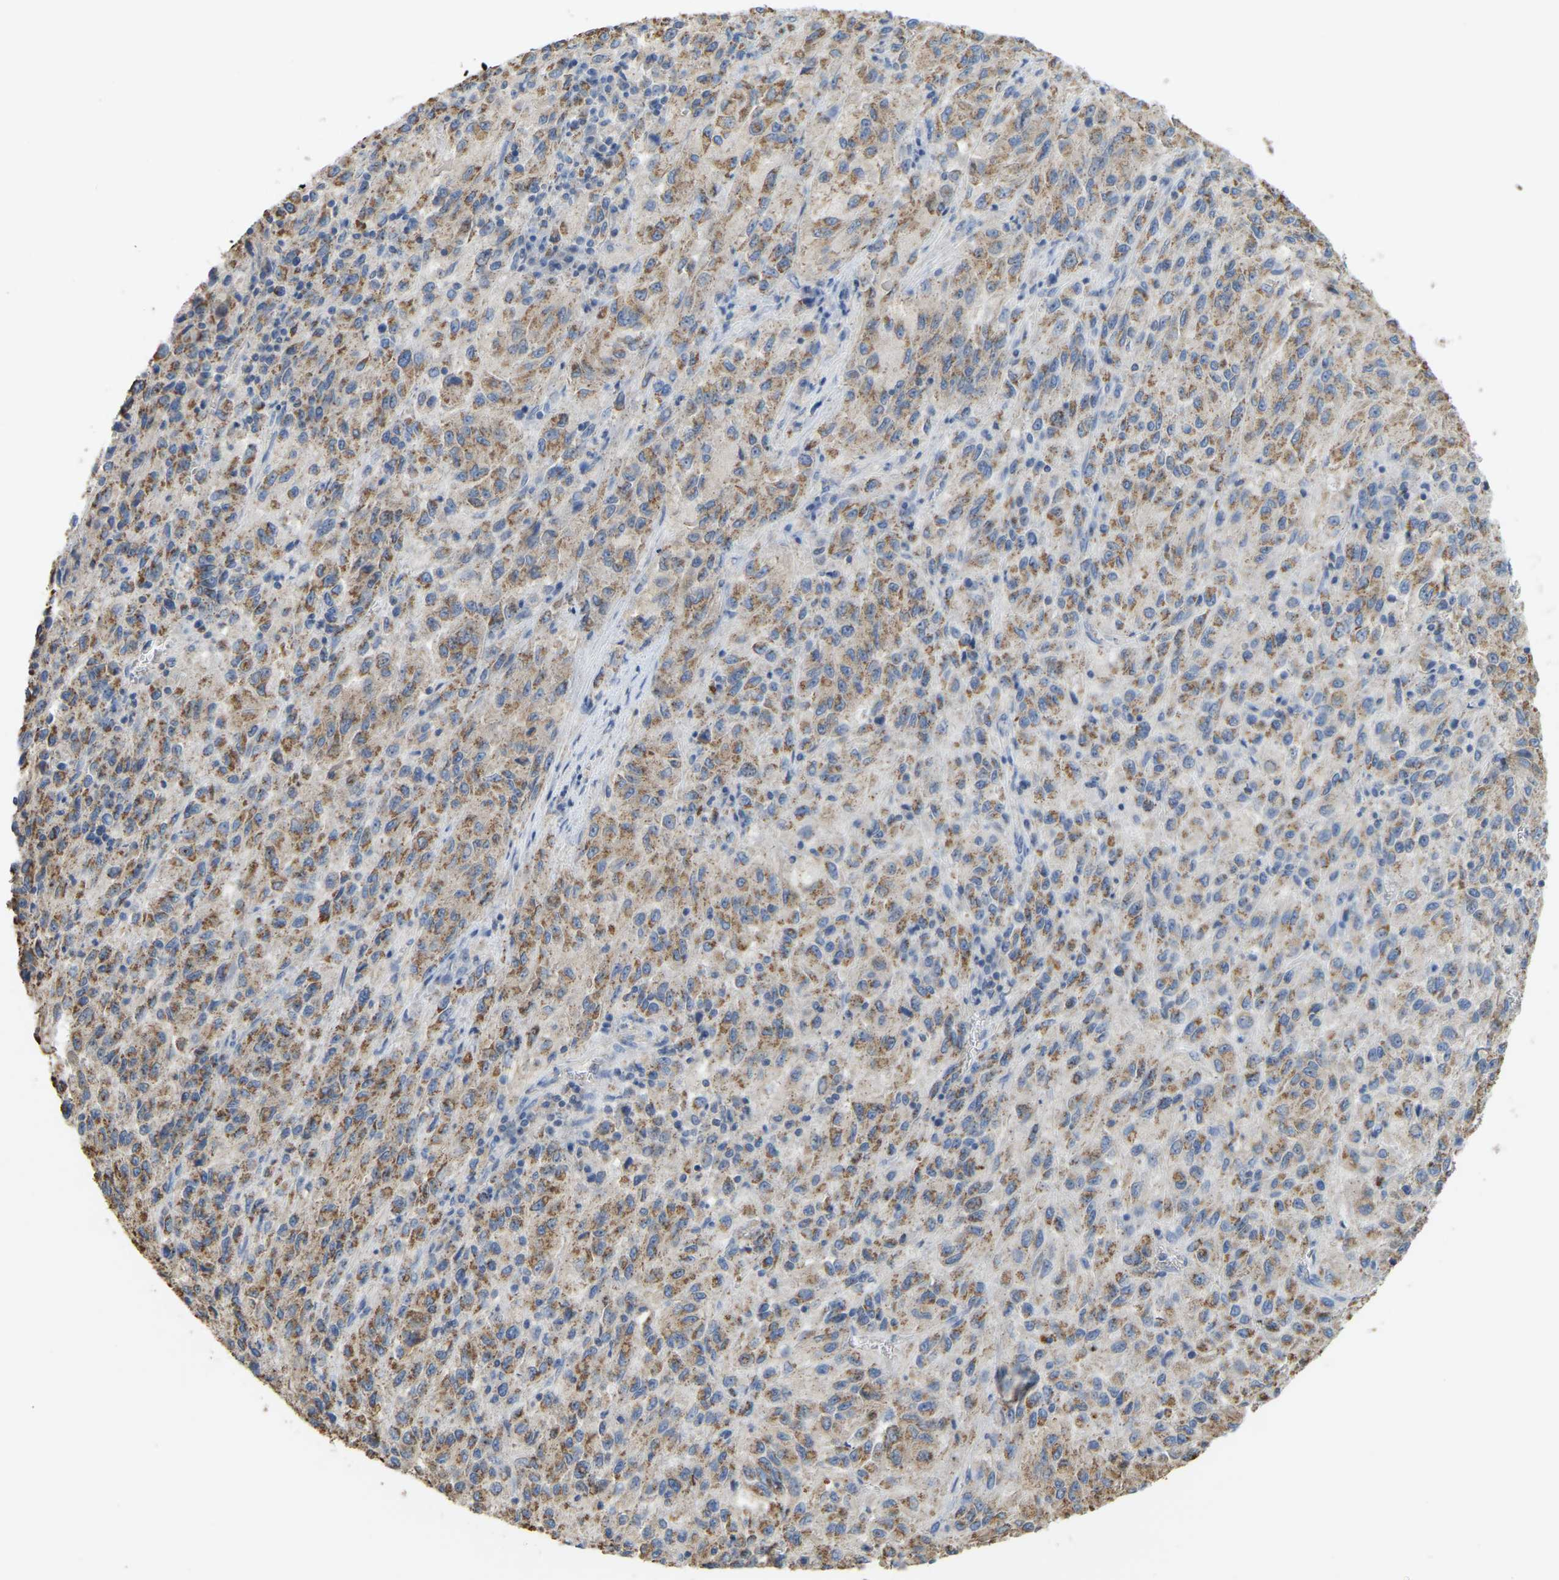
{"staining": {"intensity": "moderate", "quantity": ">75%", "location": "cytoplasmic/membranous"}, "tissue": "melanoma", "cell_type": "Tumor cells", "image_type": "cancer", "snomed": [{"axis": "morphology", "description": "Malignant melanoma, Metastatic site"}, {"axis": "topography", "description": "Lung"}], "caption": "The micrograph shows staining of melanoma, revealing moderate cytoplasmic/membranous protein expression (brown color) within tumor cells.", "gene": "SERPINB5", "patient": {"sex": "male", "age": 64}}